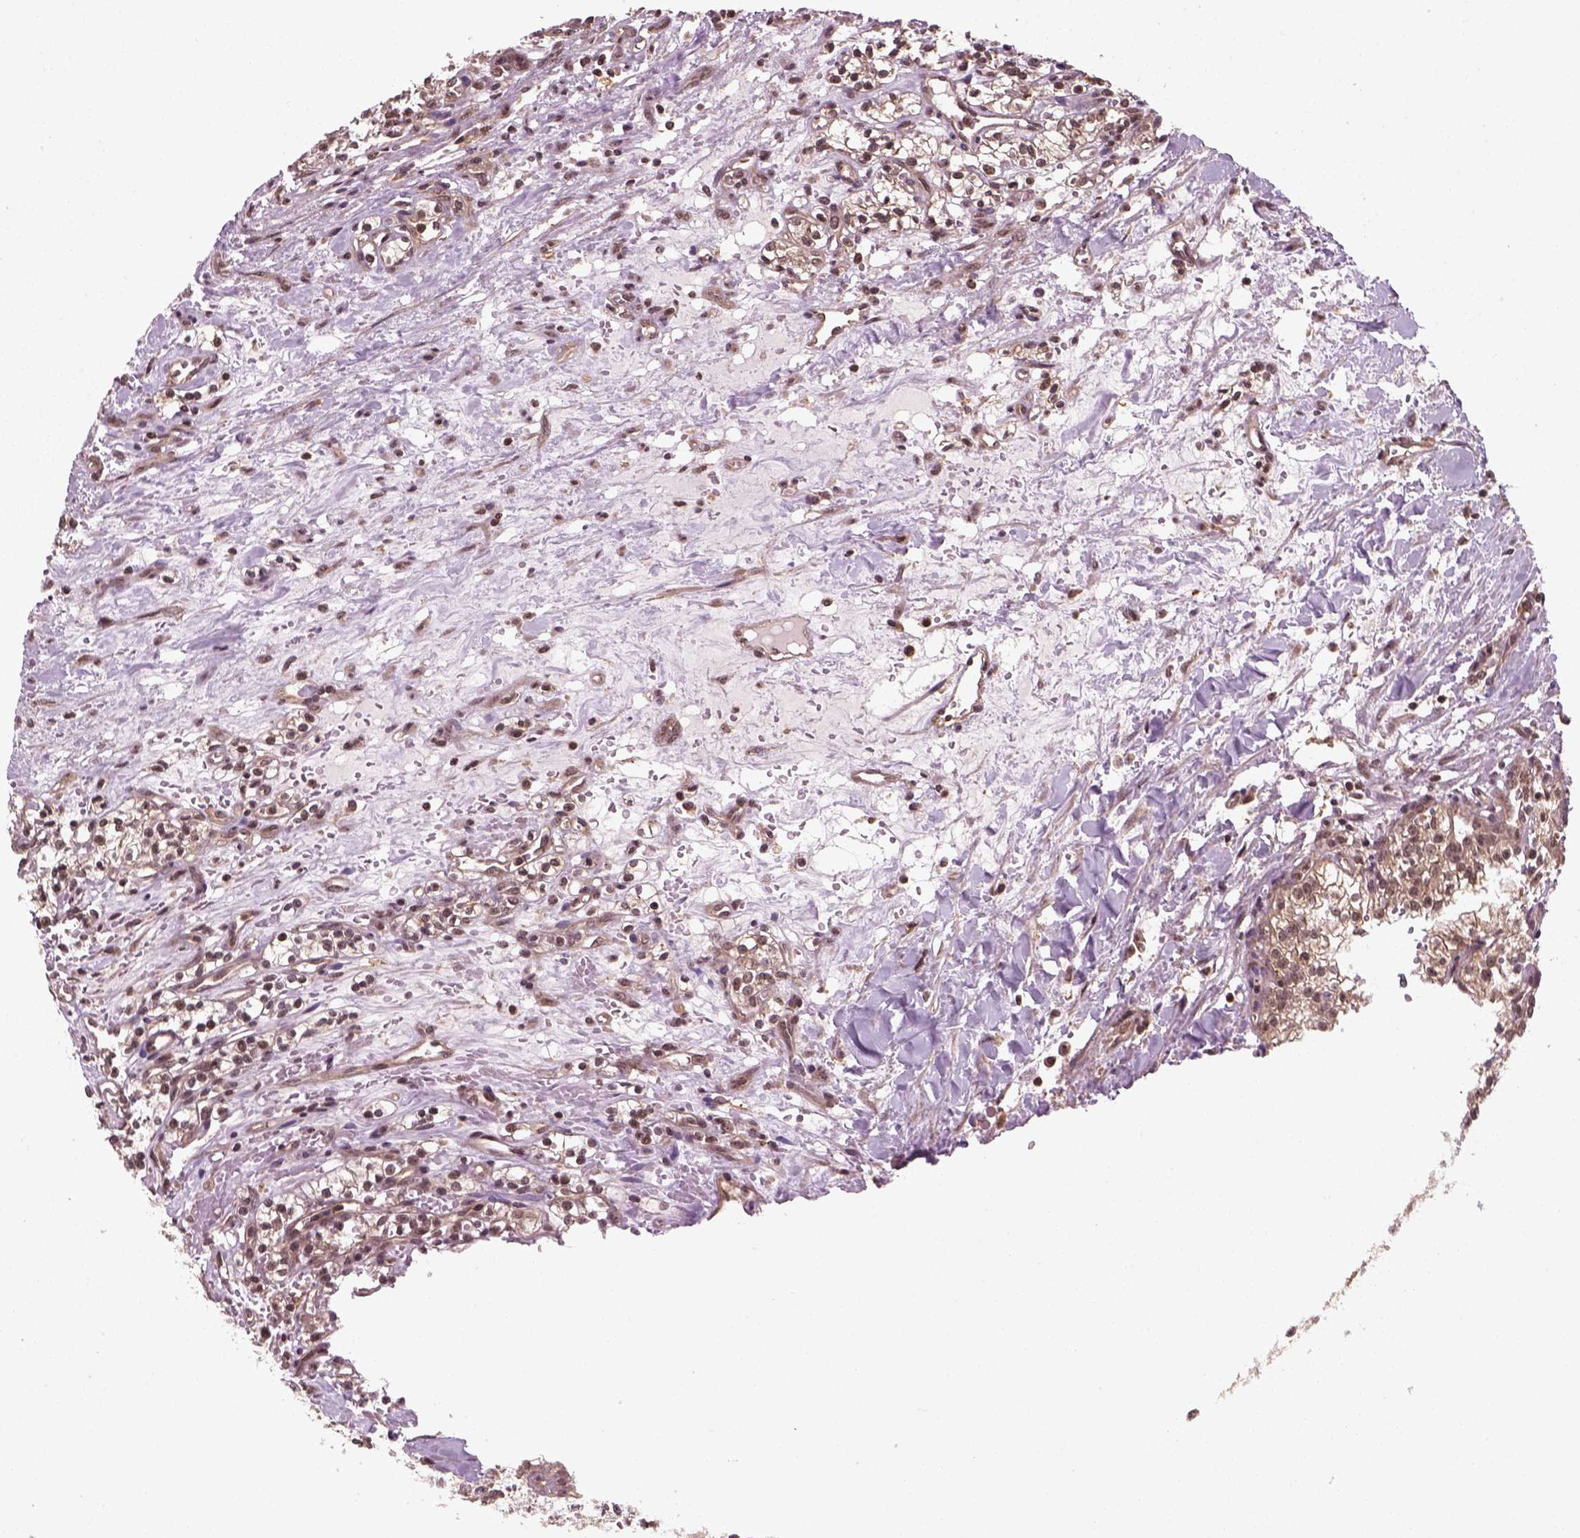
{"staining": {"intensity": "weak", "quantity": ">75%", "location": "cytoplasmic/membranous"}, "tissue": "renal cancer", "cell_type": "Tumor cells", "image_type": "cancer", "snomed": [{"axis": "morphology", "description": "Adenocarcinoma, NOS"}, {"axis": "topography", "description": "Kidney"}], "caption": "Protein analysis of renal cancer tissue shows weak cytoplasmic/membranous staining in approximately >75% of tumor cells. The protein is stained brown, and the nuclei are stained in blue (DAB IHC with brightfield microscopy, high magnification).", "gene": "NUDT9", "patient": {"sex": "male", "age": 36}}